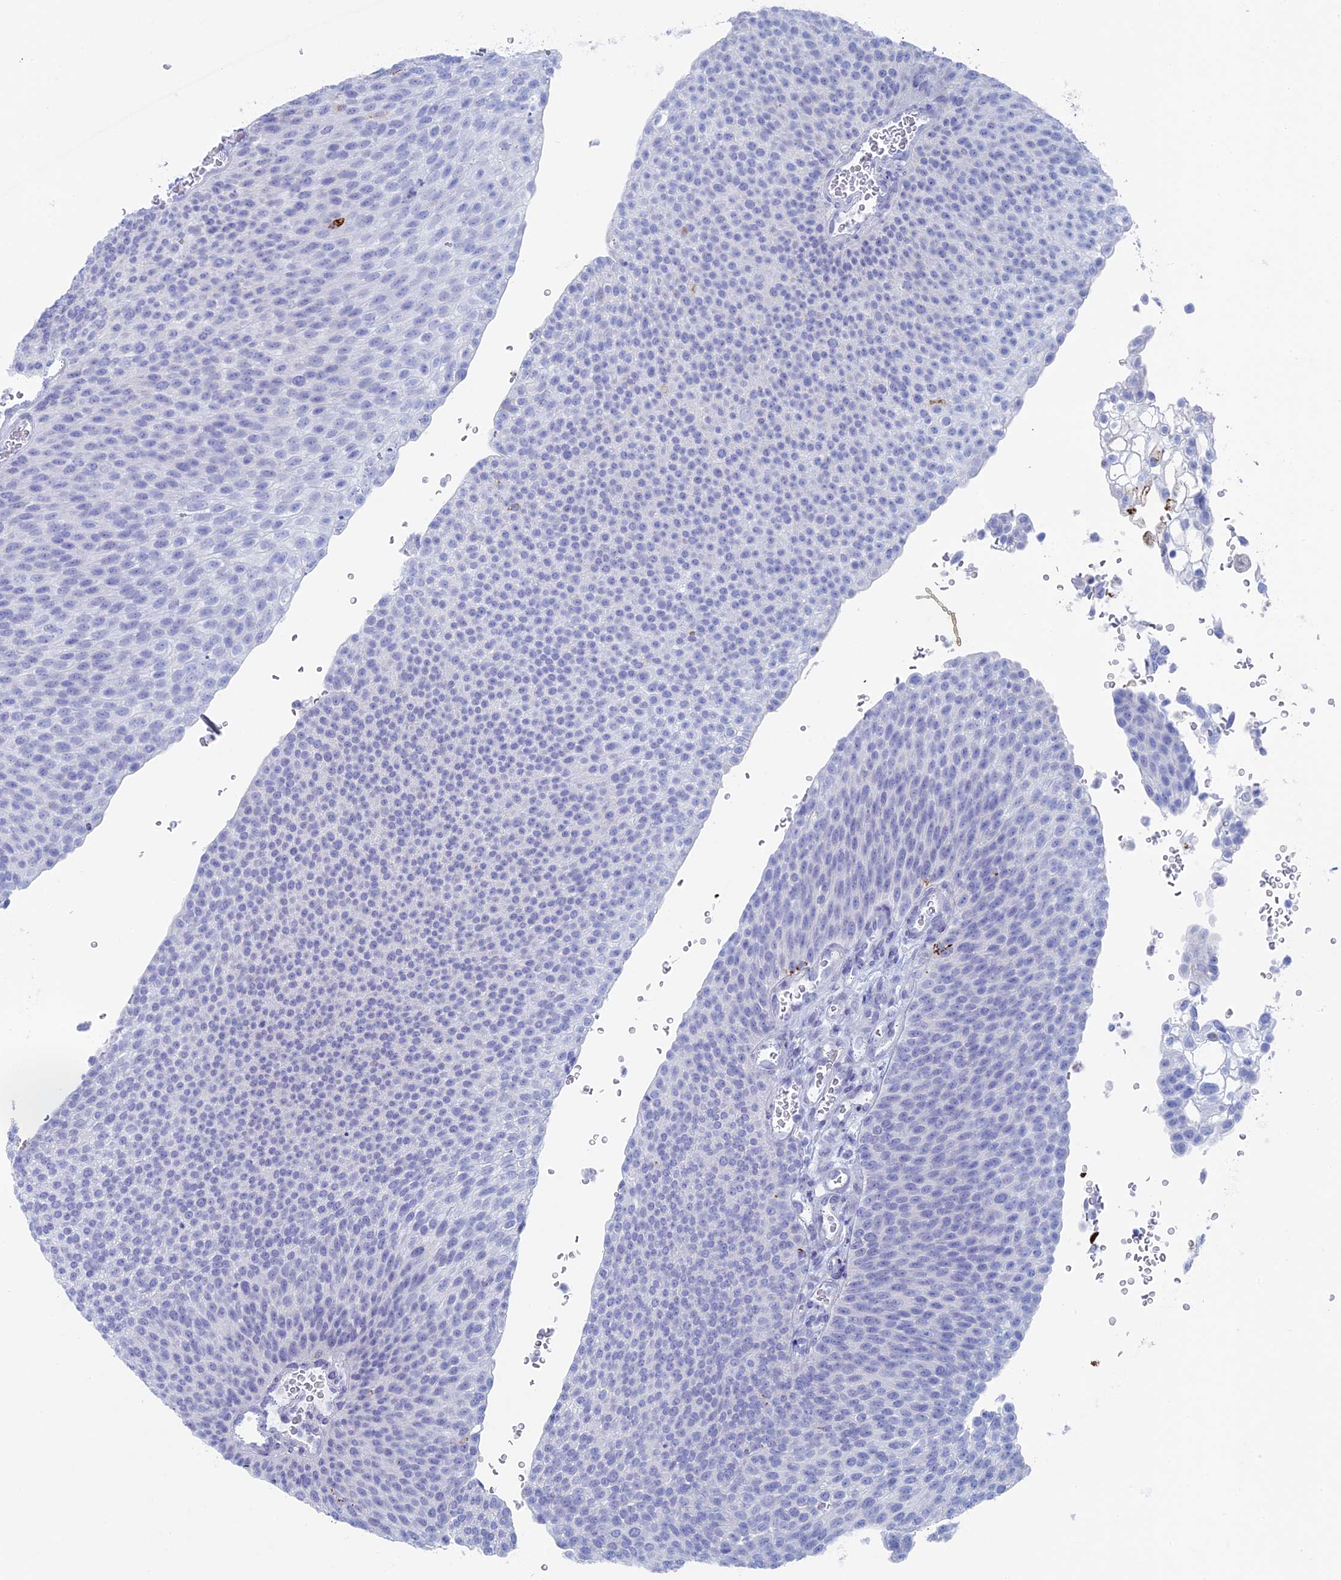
{"staining": {"intensity": "negative", "quantity": "none", "location": "none"}, "tissue": "urothelial cancer", "cell_type": "Tumor cells", "image_type": "cancer", "snomed": [{"axis": "morphology", "description": "Urothelial carcinoma, High grade"}, {"axis": "topography", "description": "Urinary bladder"}], "caption": "This is an immunohistochemistry (IHC) micrograph of urothelial carcinoma (high-grade). There is no expression in tumor cells.", "gene": "ALMS1", "patient": {"sex": "female", "age": 79}}